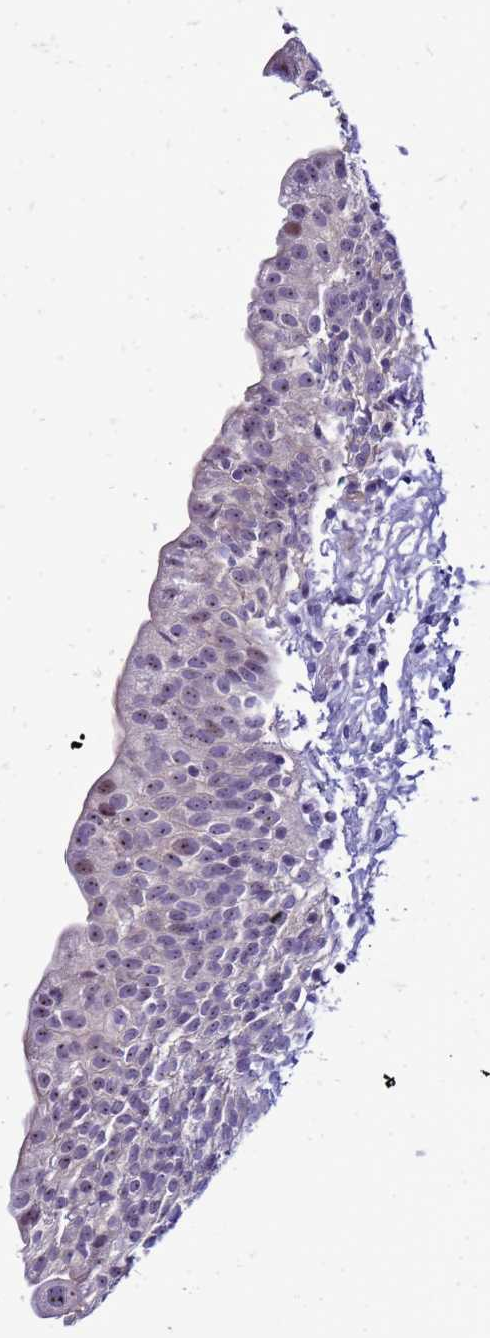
{"staining": {"intensity": "weak", "quantity": "25%-75%", "location": "nuclear"}, "tissue": "urinary bladder", "cell_type": "Urothelial cells", "image_type": "normal", "snomed": [{"axis": "morphology", "description": "Normal tissue, NOS"}, {"axis": "topography", "description": "Urinary bladder"}], "caption": "Protein expression analysis of unremarkable urinary bladder reveals weak nuclear expression in approximately 25%-75% of urothelial cells.", "gene": "VPS4B", "patient": {"sex": "male", "age": 55}}